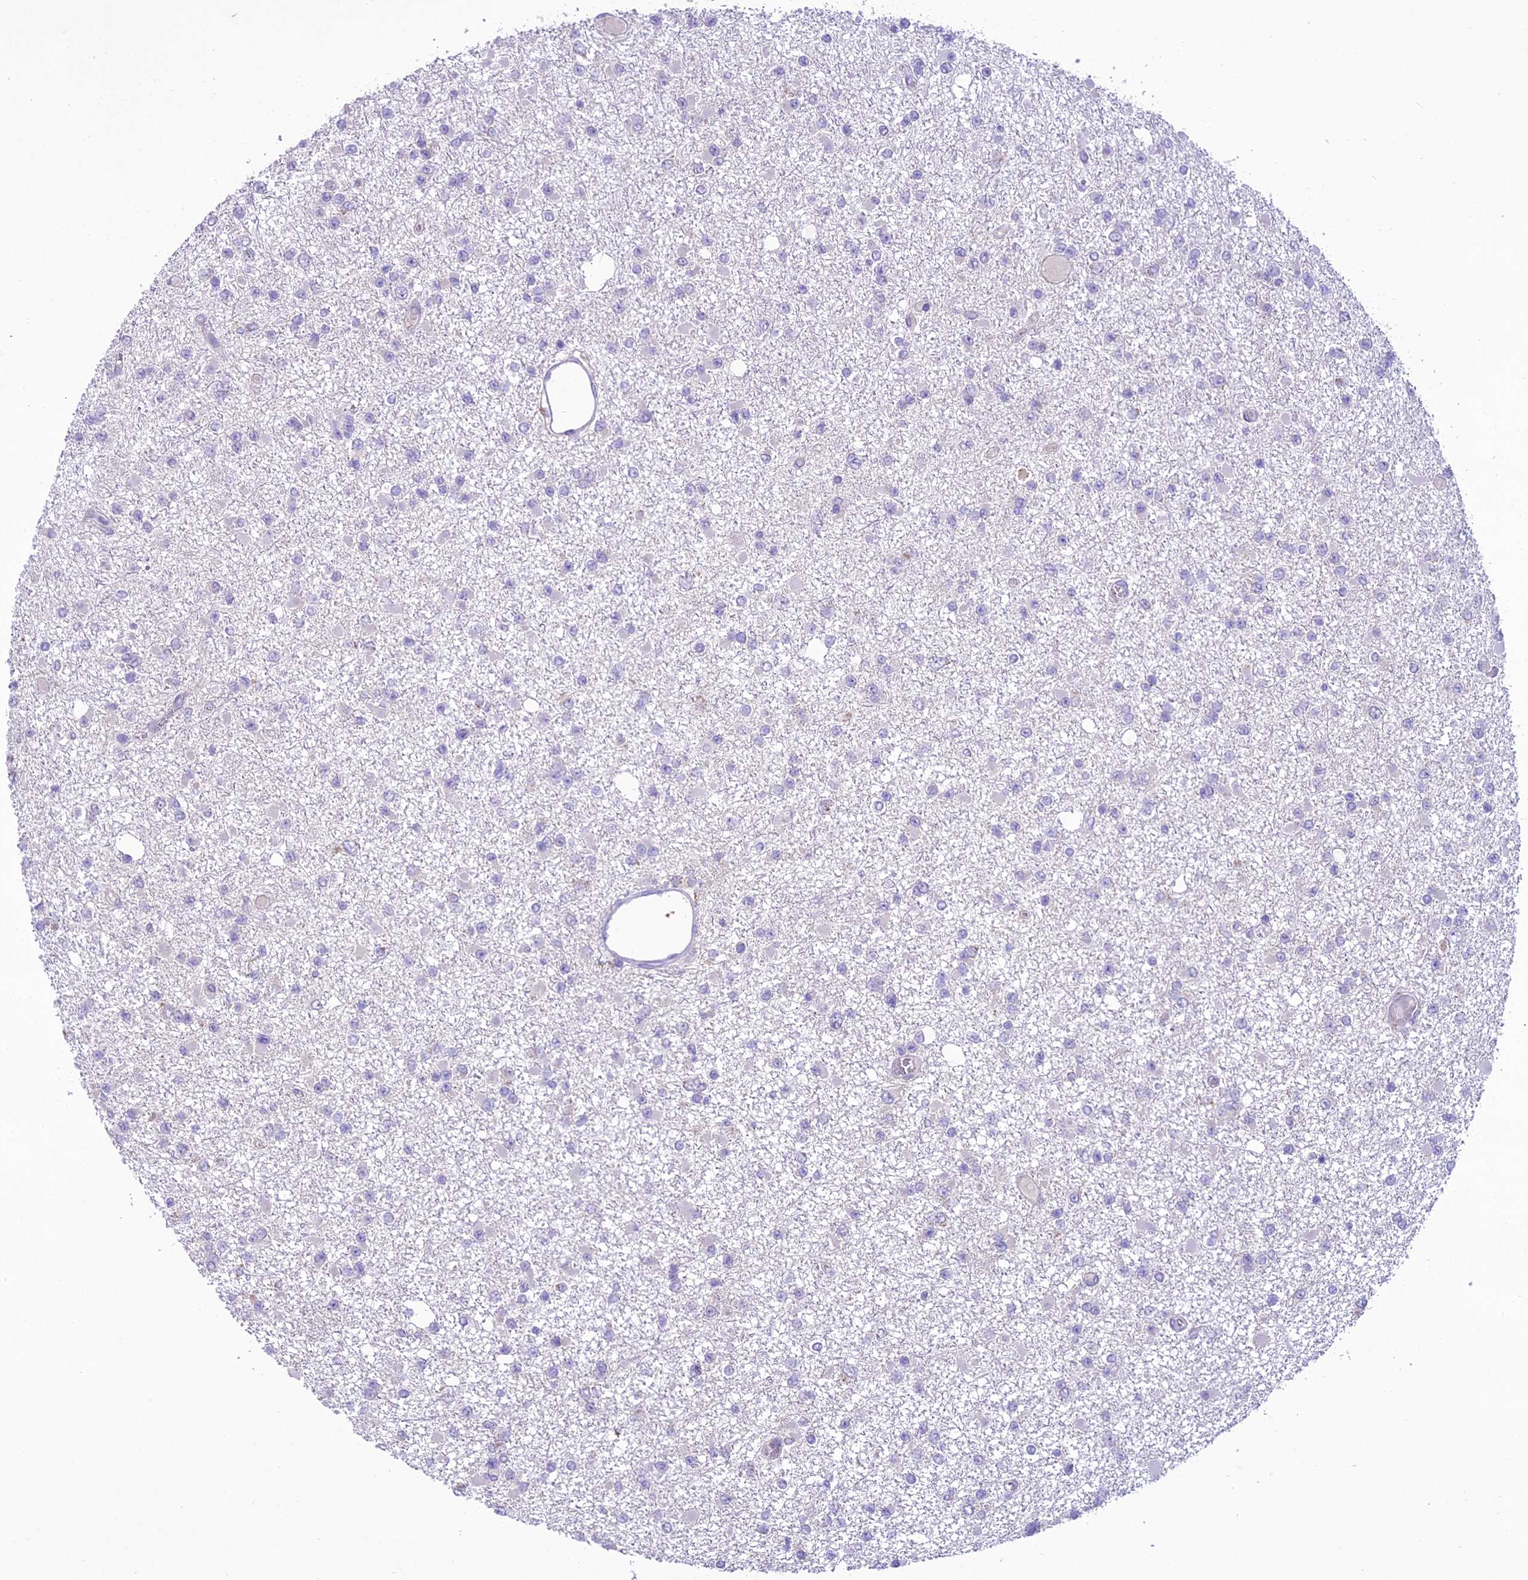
{"staining": {"intensity": "negative", "quantity": "none", "location": "none"}, "tissue": "glioma", "cell_type": "Tumor cells", "image_type": "cancer", "snomed": [{"axis": "morphology", "description": "Glioma, malignant, Low grade"}, {"axis": "topography", "description": "Brain"}], "caption": "Image shows no significant protein expression in tumor cells of low-grade glioma (malignant).", "gene": "SCRT1", "patient": {"sex": "female", "age": 22}}